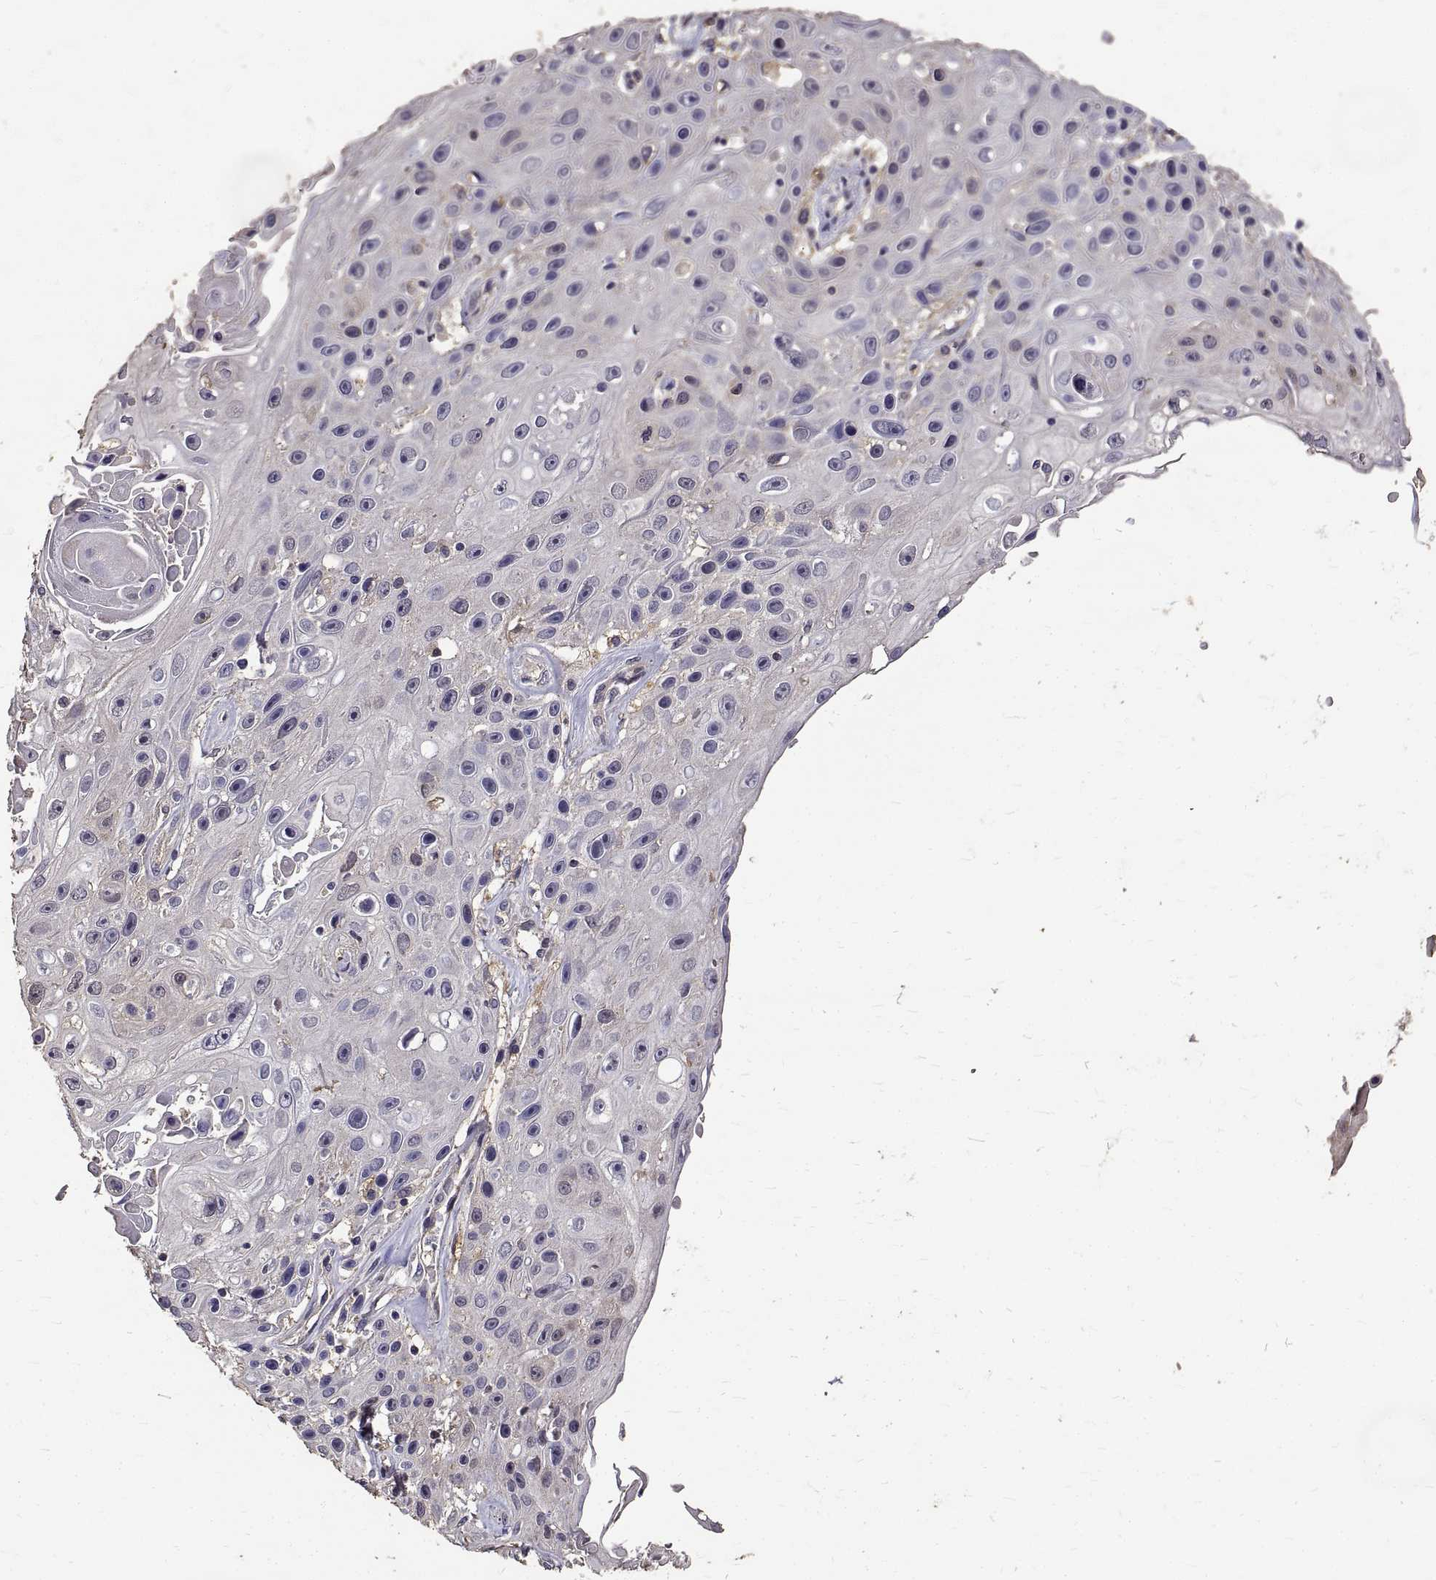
{"staining": {"intensity": "negative", "quantity": "none", "location": "none"}, "tissue": "skin cancer", "cell_type": "Tumor cells", "image_type": "cancer", "snomed": [{"axis": "morphology", "description": "Squamous cell carcinoma, NOS"}, {"axis": "topography", "description": "Skin"}], "caption": "Histopathology image shows no significant protein expression in tumor cells of skin cancer (squamous cell carcinoma).", "gene": "PEA15", "patient": {"sex": "male", "age": 82}}